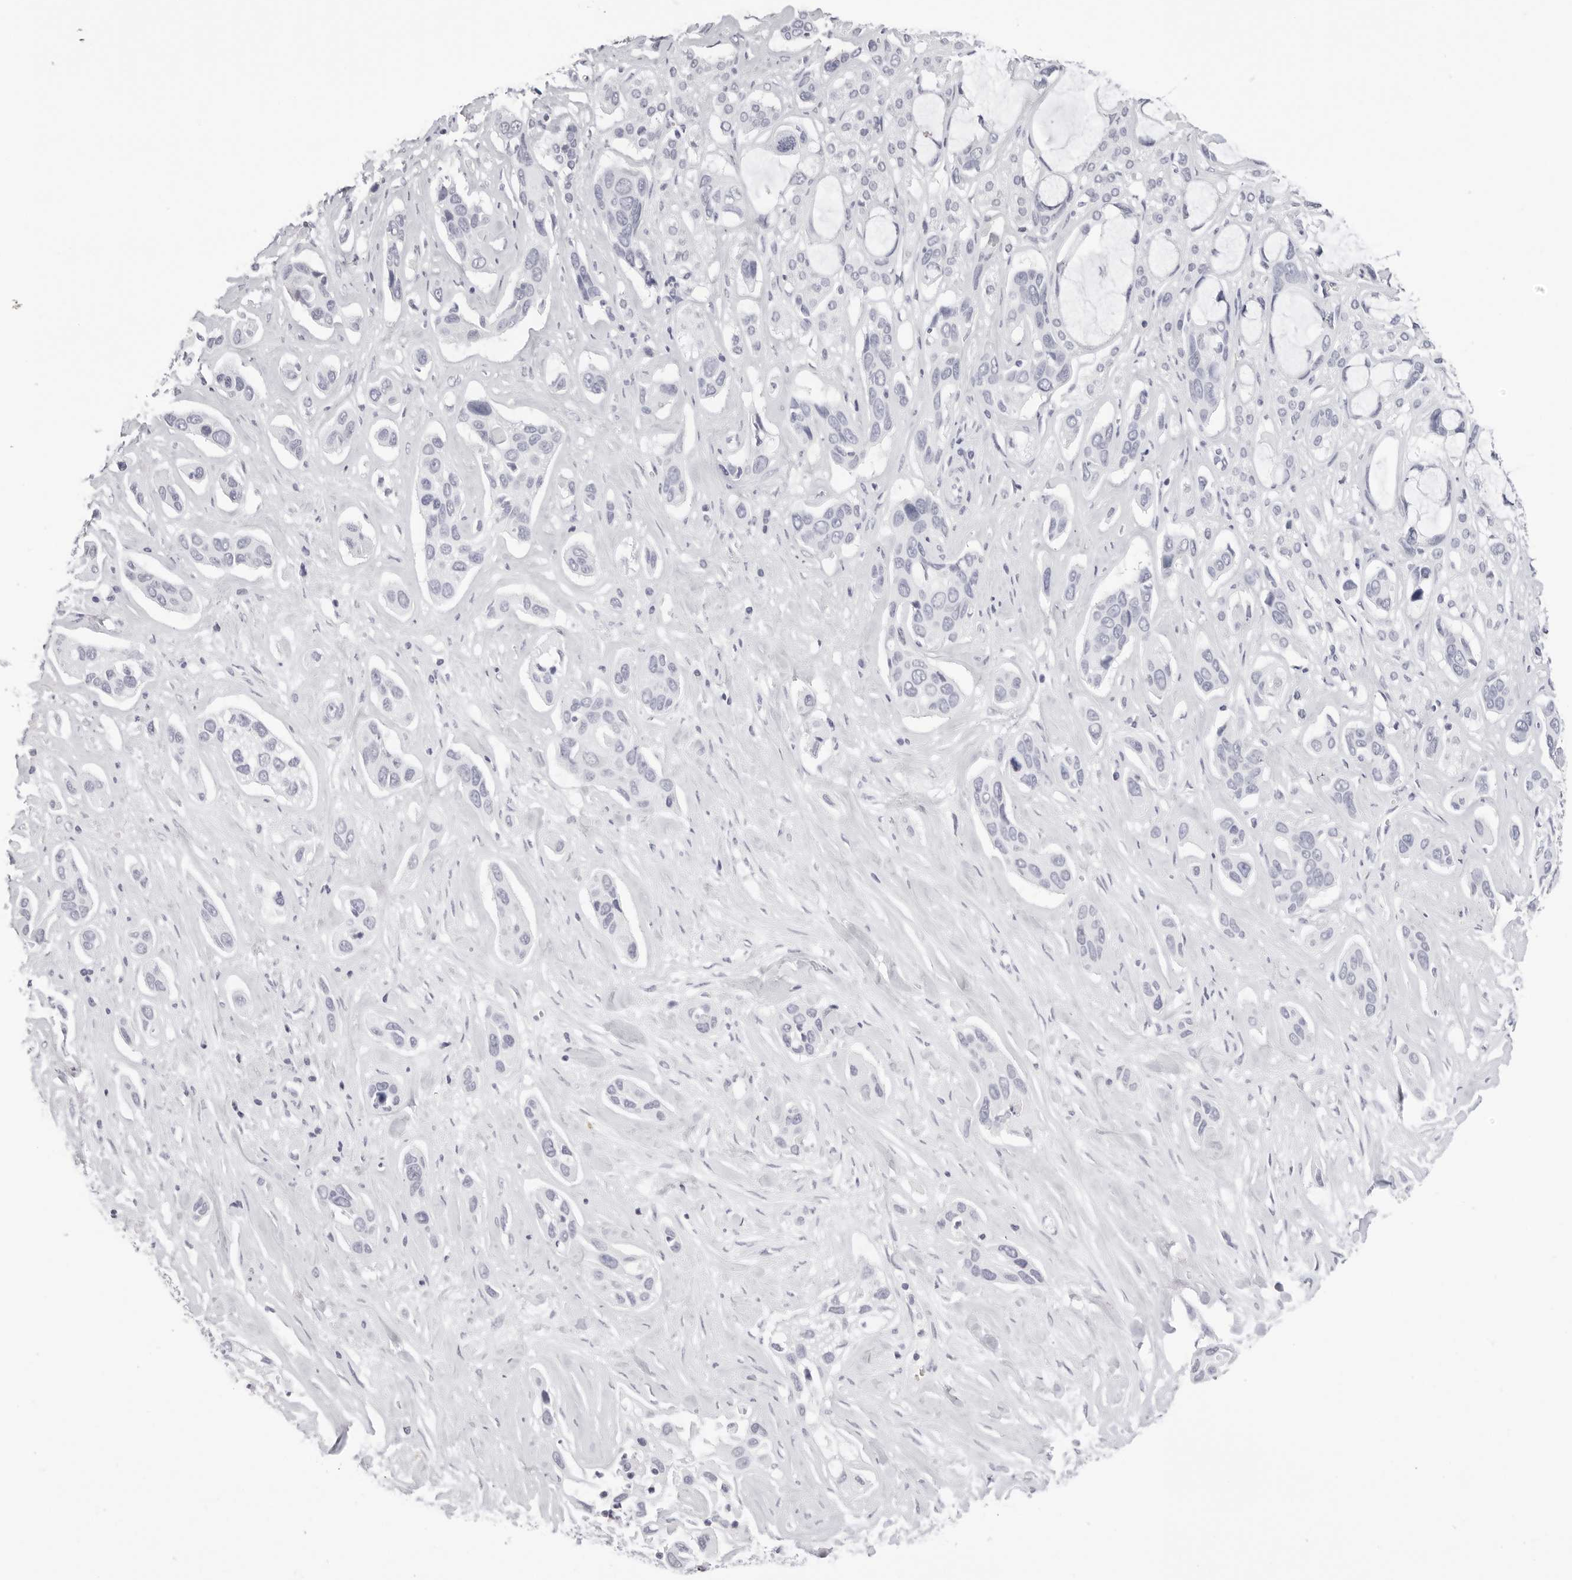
{"staining": {"intensity": "negative", "quantity": "none", "location": "none"}, "tissue": "pancreatic cancer", "cell_type": "Tumor cells", "image_type": "cancer", "snomed": [{"axis": "morphology", "description": "Adenocarcinoma, NOS"}, {"axis": "topography", "description": "Pancreas"}], "caption": "IHC of human pancreatic cancer (adenocarcinoma) shows no positivity in tumor cells.", "gene": "CST5", "patient": {"sex": "female", "age": 60}}